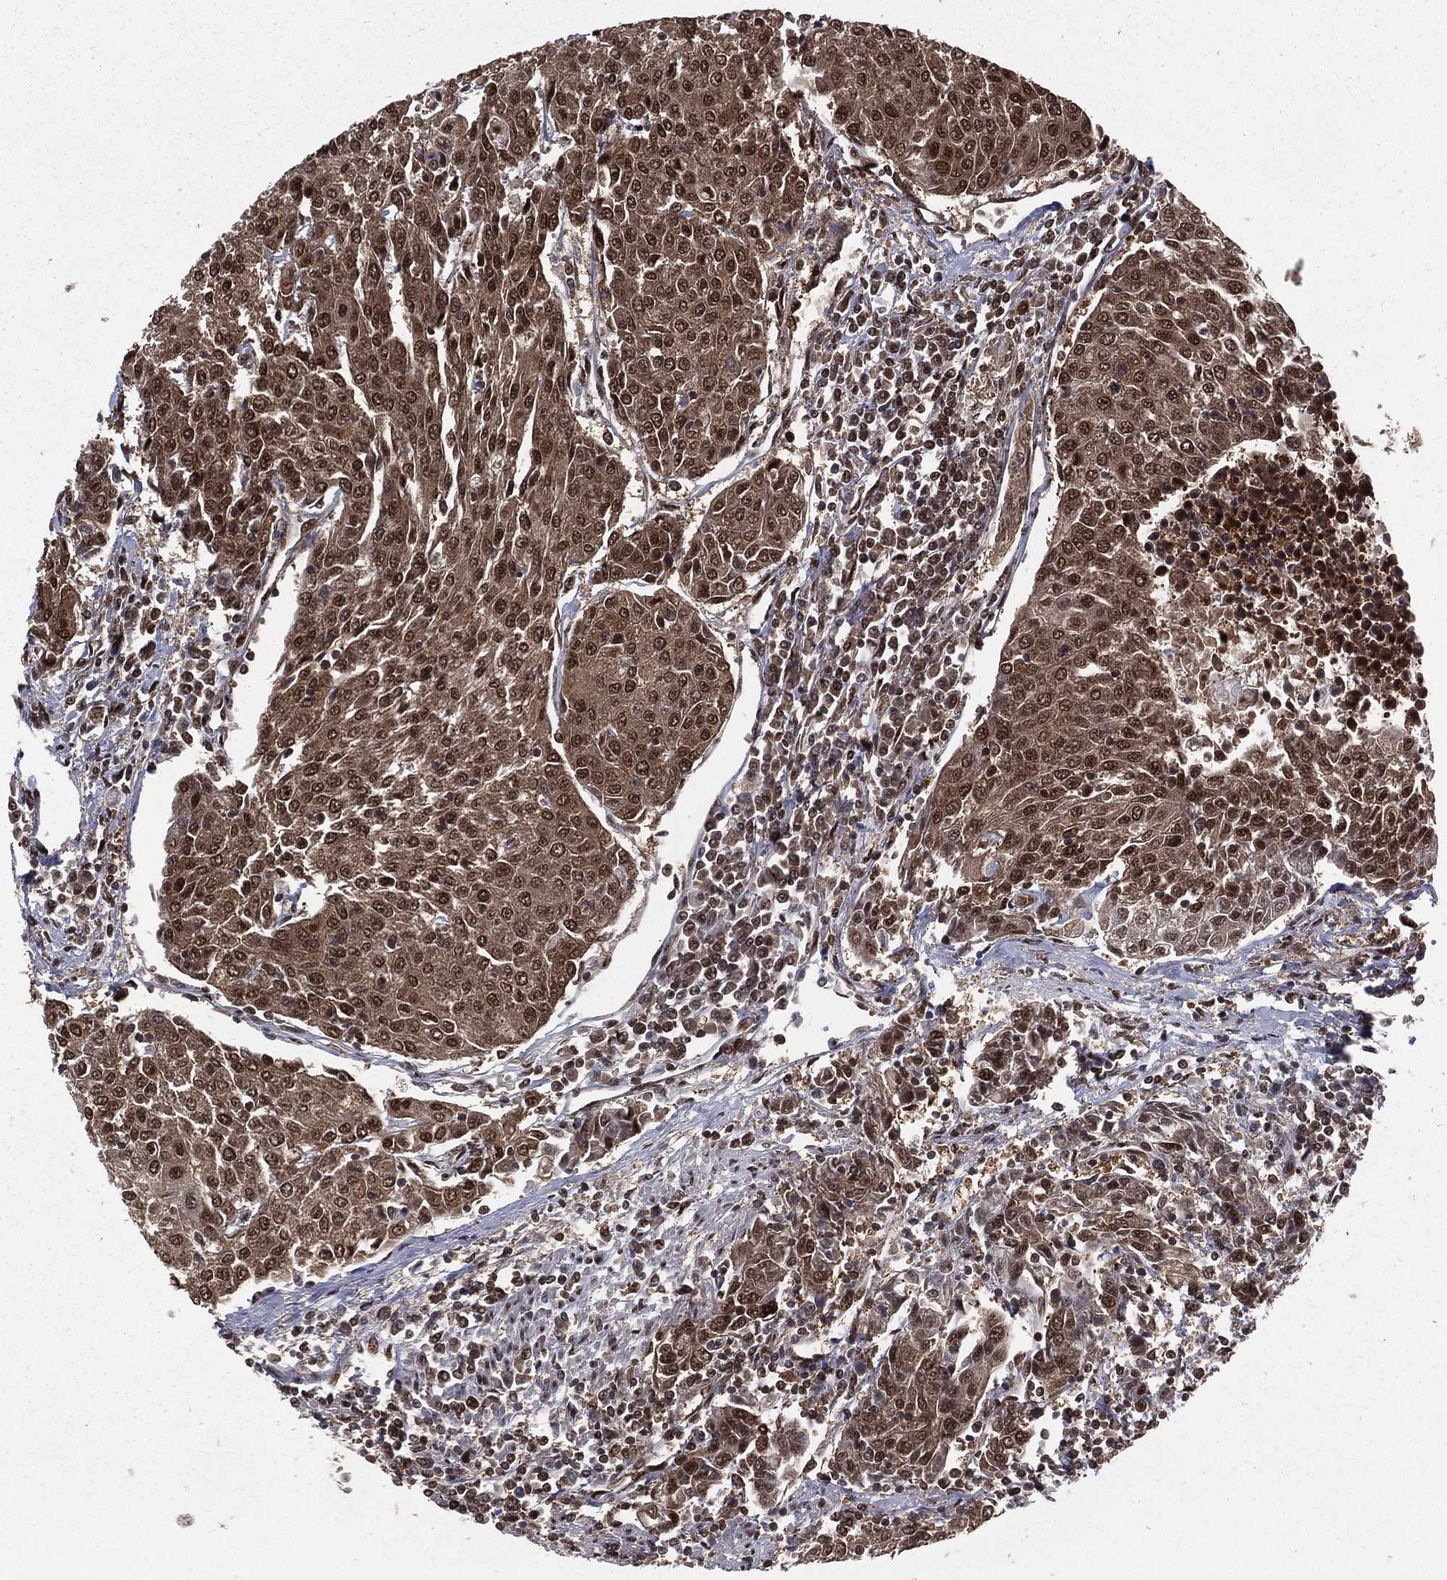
{"staining": {"intensity": "moderate", "quantity": ">75%", "location": "cytoplasmic/membranous,nuclear"}, "tissue": "urothelial cancer", "cell_type": "Tumor cells", "image_type": "cancer", "snomed": [{"axis": "morphology", "description": "Urothelial carcinoma, High grade"}, {"axis": "topography", "description": "Urinary bladder"}], "caption": "About >75% of tumor cells in high-grade urothelial carcinoma exhibit moderate cytoplasmic/membranous and nuclear protein staining as visualized by brown immunohistochemical staining.", "gene": "COPS4", "patient": {"sex": "female", "age": 85}}